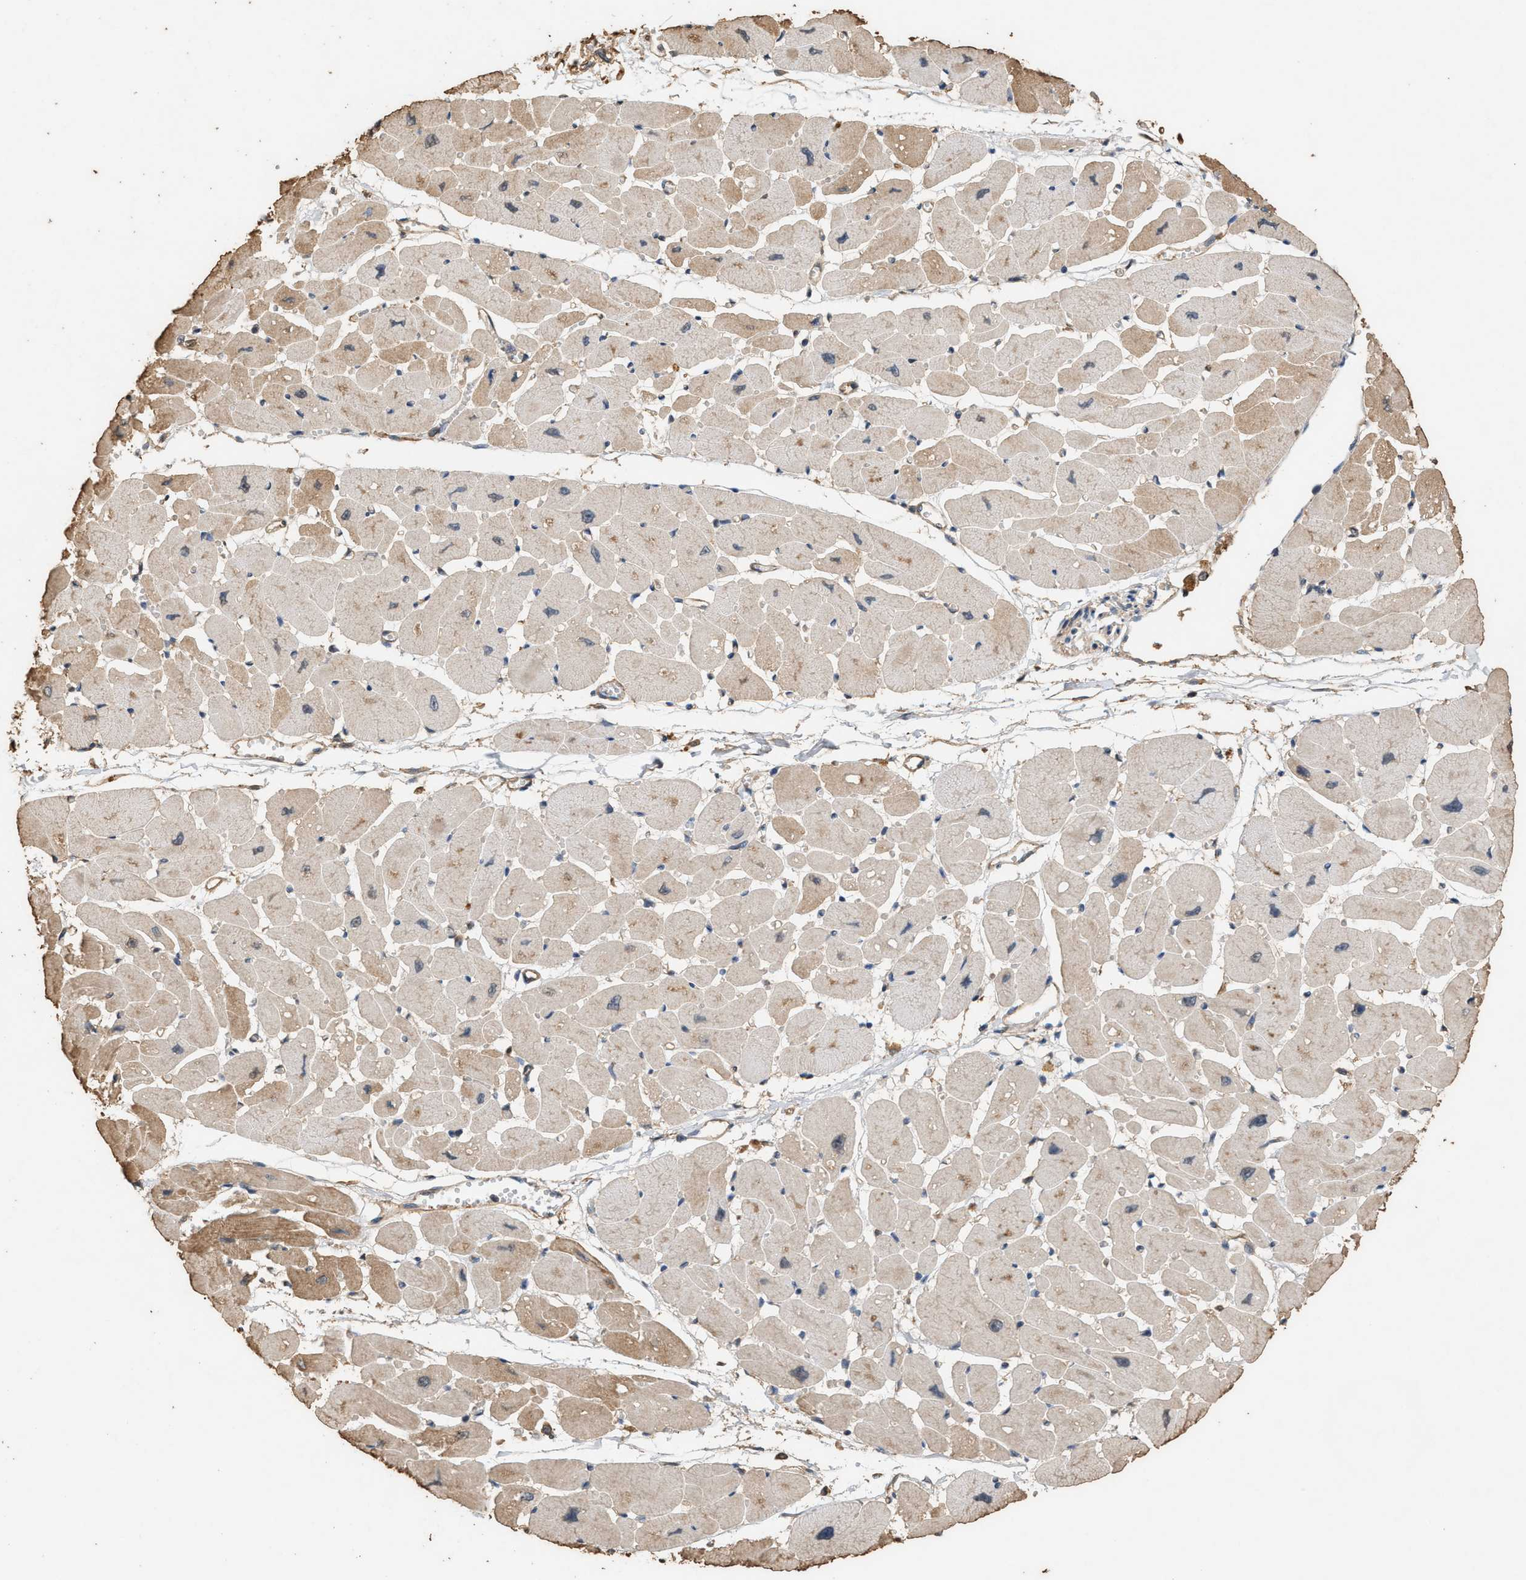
{"staining": {"intensity": "moderate", "quantity": "25%-75%", "location": "cytoplasmic/membranous"}, "tissue": "heart muscle", "cell_type": "Cardiomyocytes", "image_type": "normal", "snomed": [{"axis": "morphology", "description": "Normal tissue, NOS"}, {"axis": "topography", "description": "Heart"}], "caption": "Cardiomyocytes reveal moderate cytoplasmic/membranous staining in about 25%-75% of cells in benign heart muscle.", "gene": "DCAF7", "patient": {"sex": "female", "age": 54}}